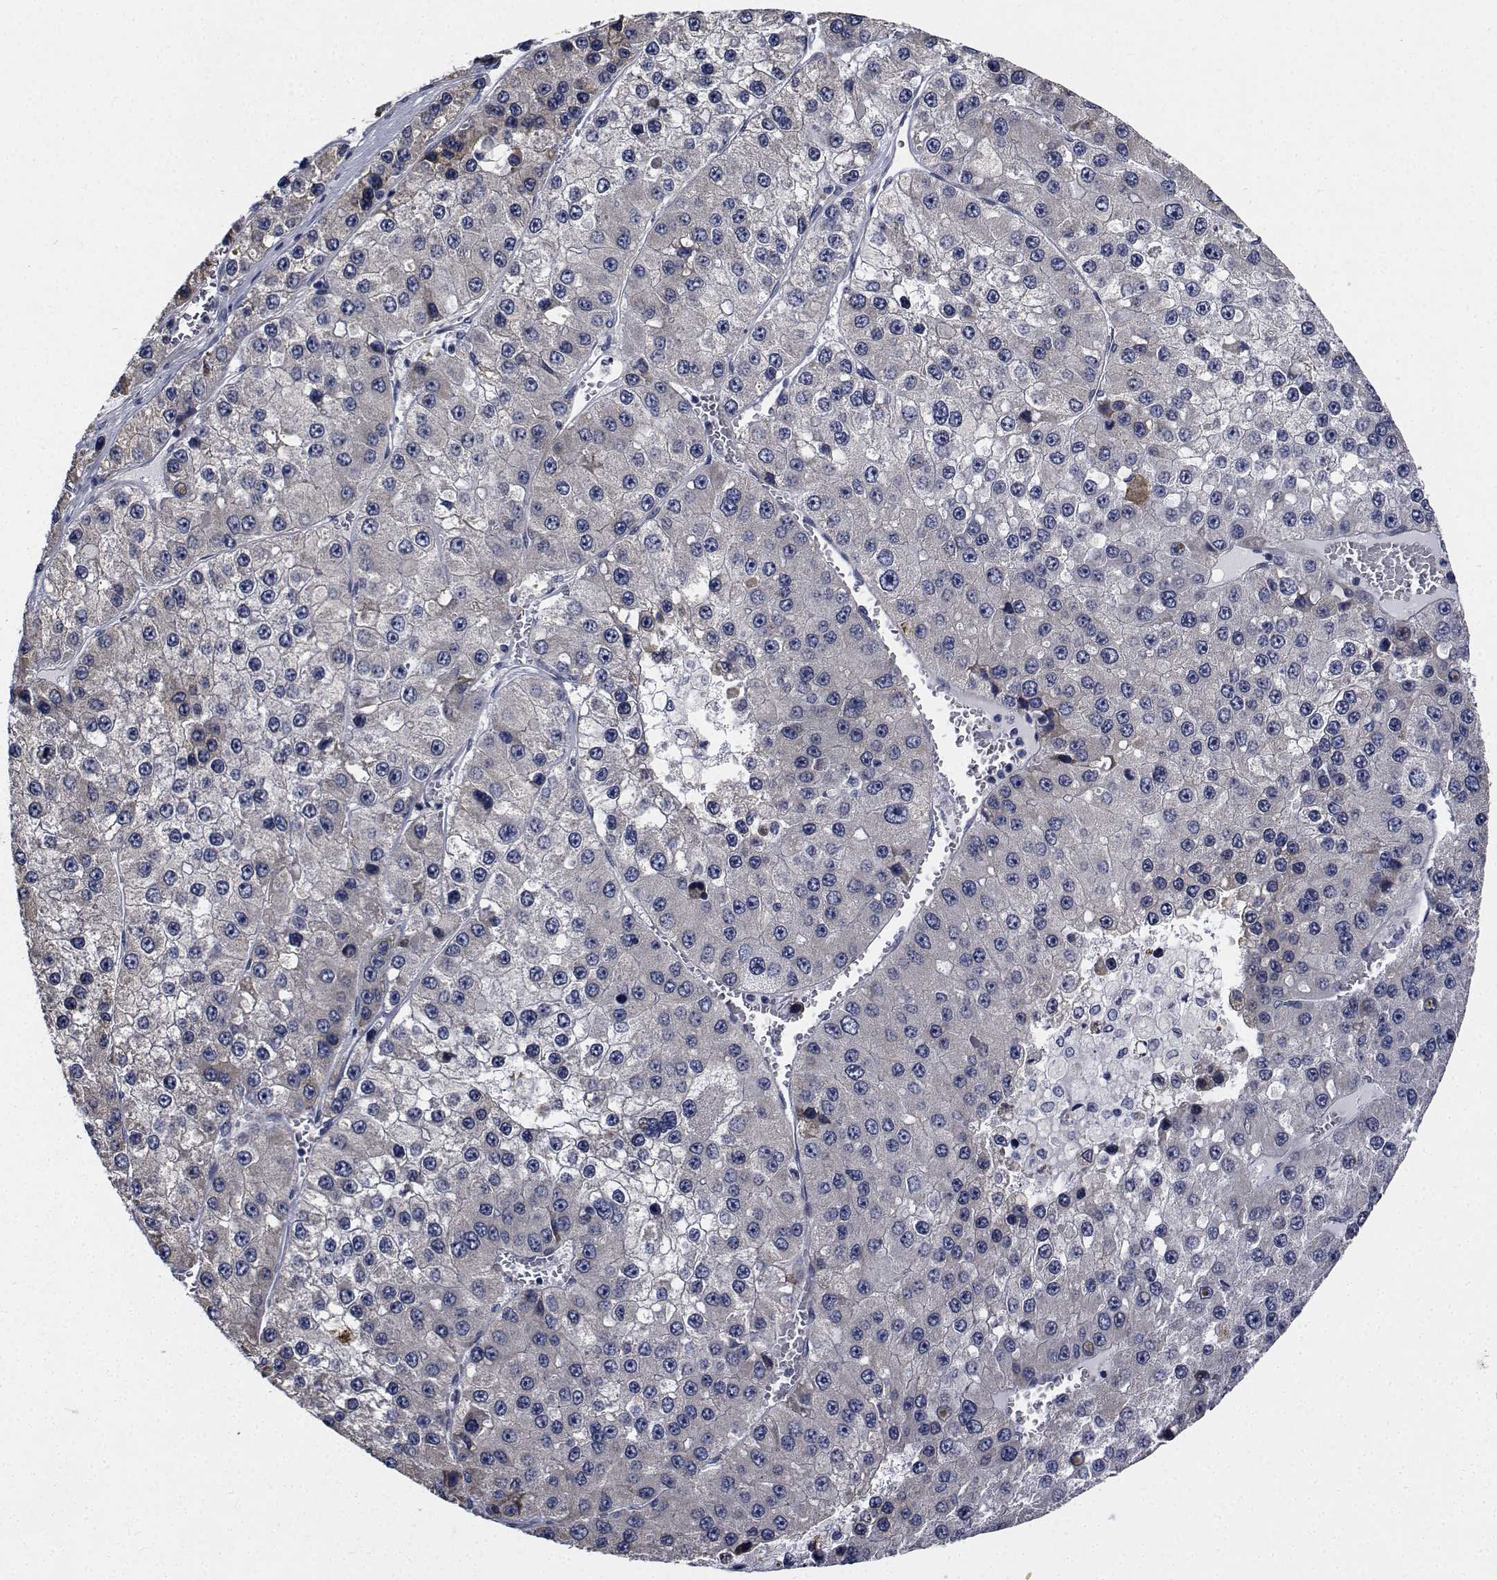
{"staining": {"intensity": "negative", "quantity": "none", "location": "none"}, "tissue": "liver cancer", "cell_type": "Tumor cells", "image_type": "cancer", "snomed": [{"axis": "morphology", "description": "Carcinoma, Hepatocellular, NOS"}, {"axis": "topography", "description": "Liver"}], "caption": "Immunohistochemistry histopathology image of liver hepatocellular carcinoma stained for a protein (brown), which exhibits no expression in tumor cells.", "gene": "TTBK1", "patient": {"sex": "female", "age": 73}}